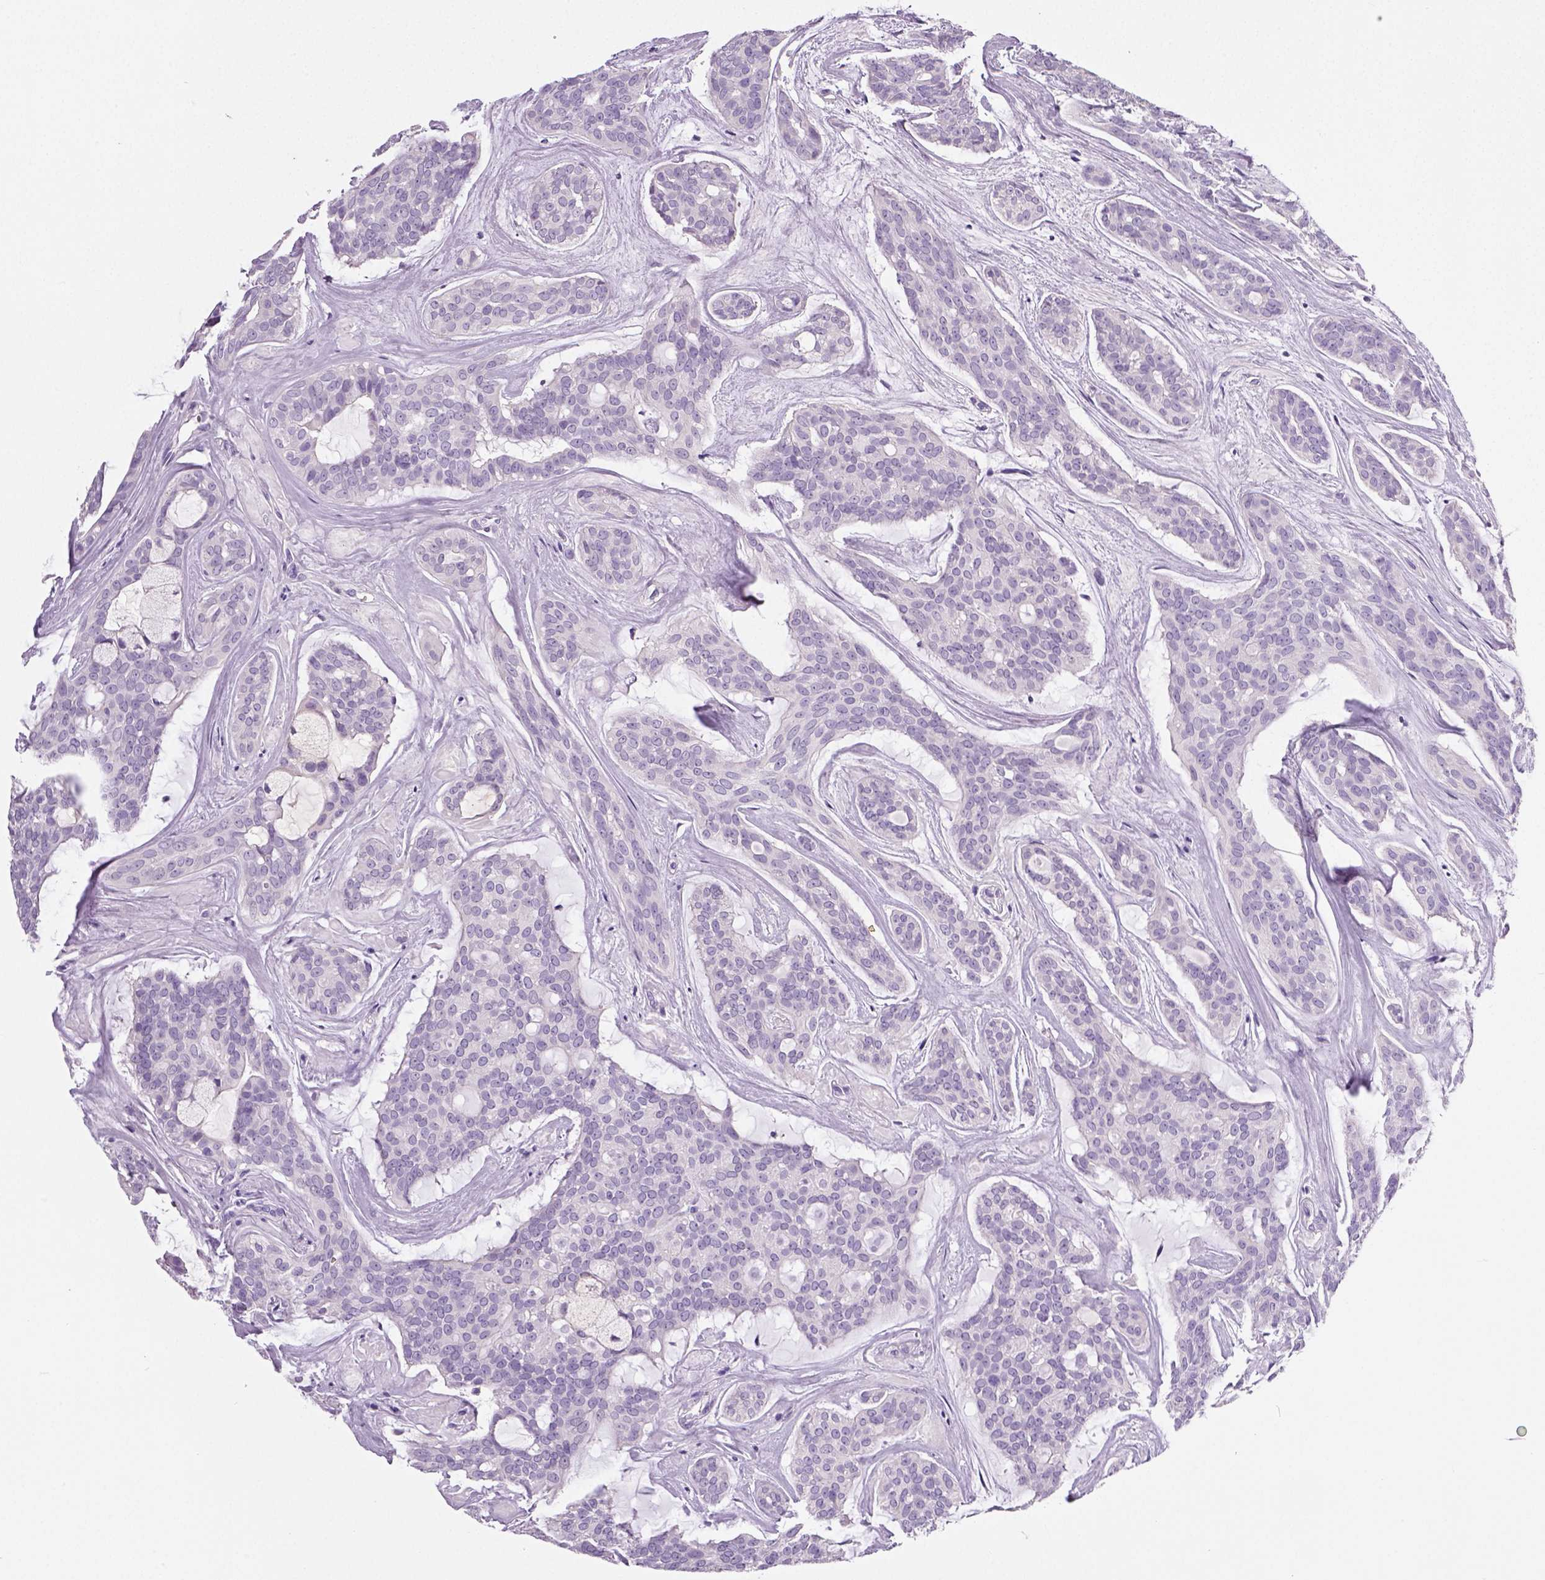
{"staining": {"intensity": "negative", "quantity": "none", "location": "none"}, "tissue": "head and neck cancer", "cell_type": "Tumor cells", "image_type": "cancer", "snomed": [{"axis": "morphology", "description": "Adenocarcinoma, NOS"}, {"axis": "topography", "description": "Head-Neck"}], "caption": "An image of adenocarcinoma (head and neck) stained for a protein demonstrates no brown staining in tumor cells. (Stains: DAB immunohistochemistry (IHC) with hematoxylin counter stain, Microscopy: brightfield microscopy at high magnification).", "gene": "NECAB2", "patient": {"sex": "male", "age": 66}}